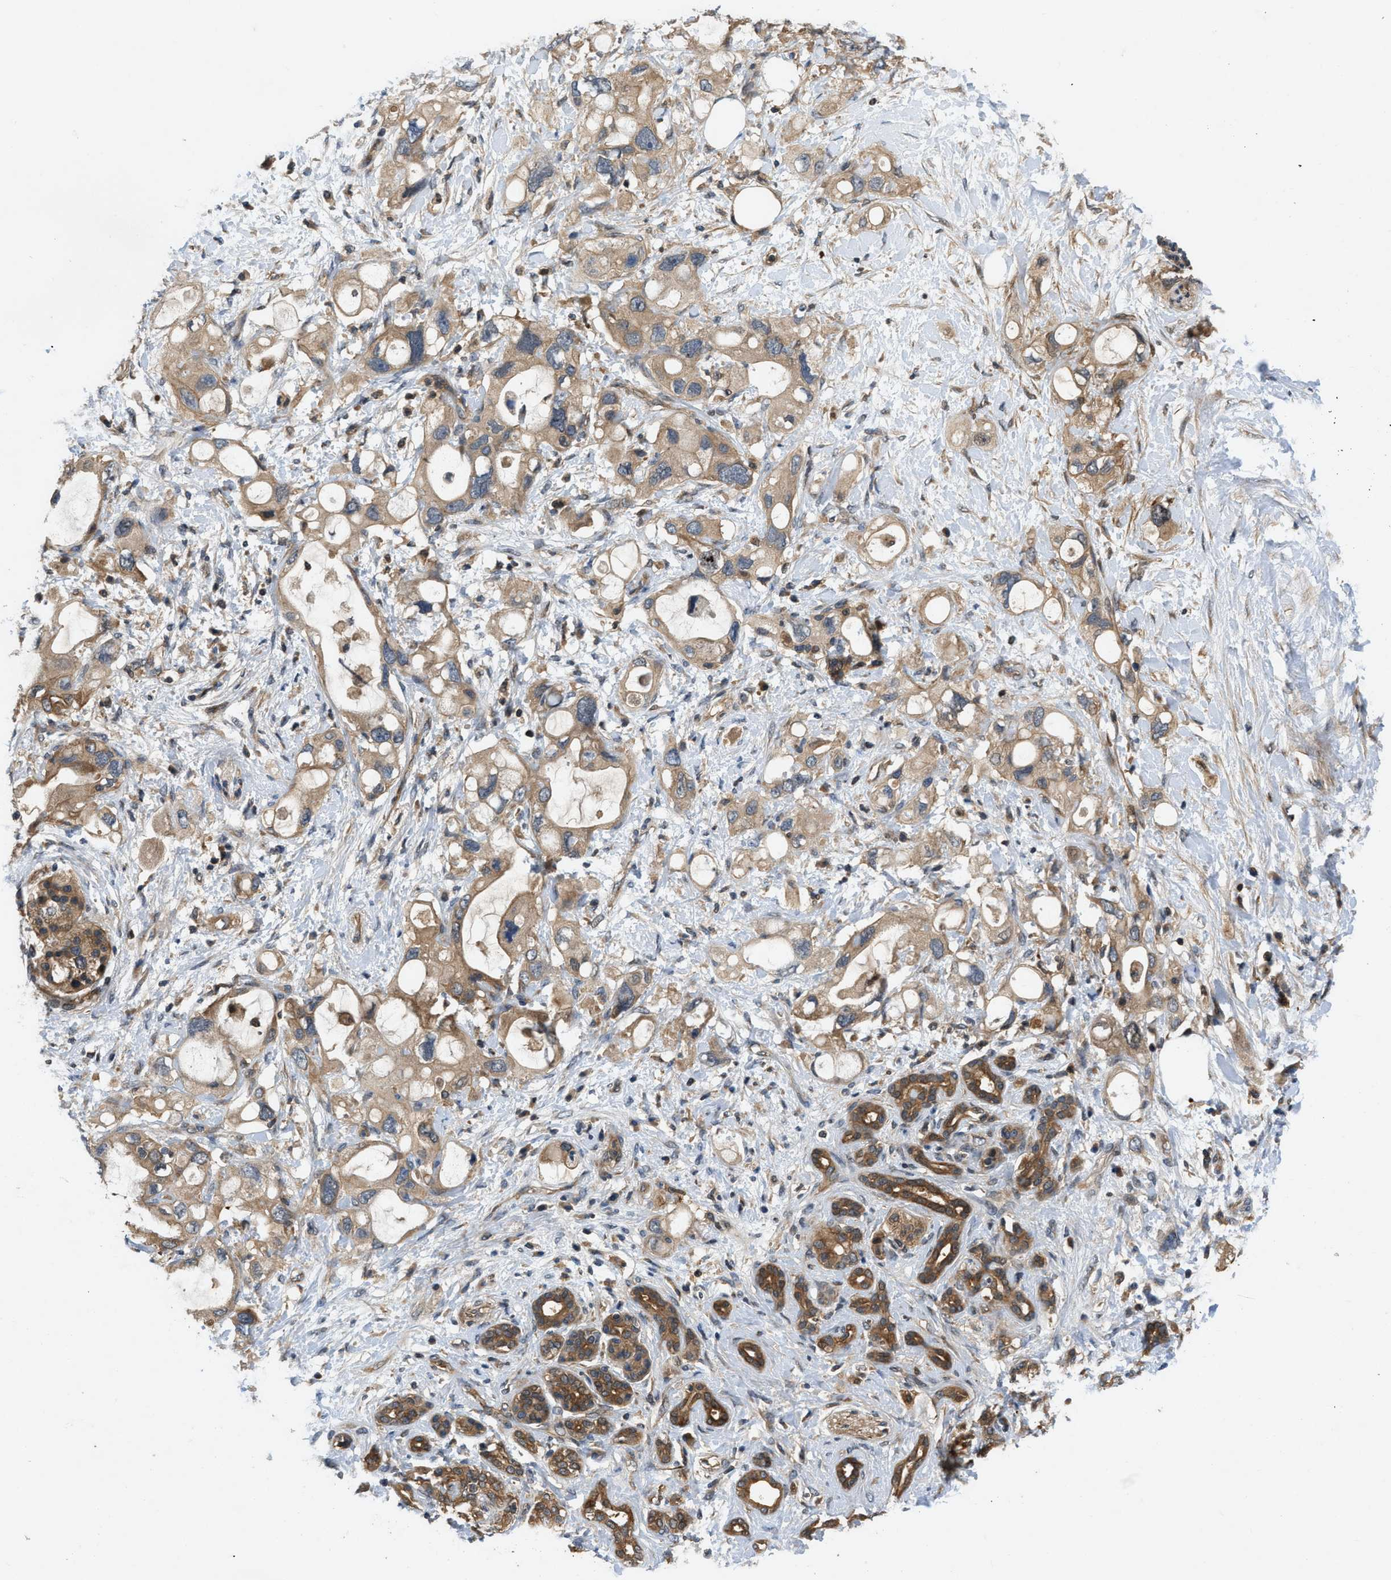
{"staining": {"intensity": "moderate", "quantity": ">75%", "location": "cytoplasmic/membranous"}, "tissue": "pancreatic cancer", "cell_type": "Tumor cells", "image_type": "cancer", "snomed": [{"axis": "morphology", "description": "Adenocarcinoma, NOS"}, {"axis": "topography", "description": "Pancreas"}], "caption": "Immunohistochemical staining of pancreatic cancer (adenocarcinoma) exhibits moderate cytoplasmic/membranous protein expression in about >75% of tumor cells. Immunohistochemistry stains the protein in brown and the nuclei are stained blue.", "gene": "GPR31", "patient": {"sex": "female", "age": 56}}